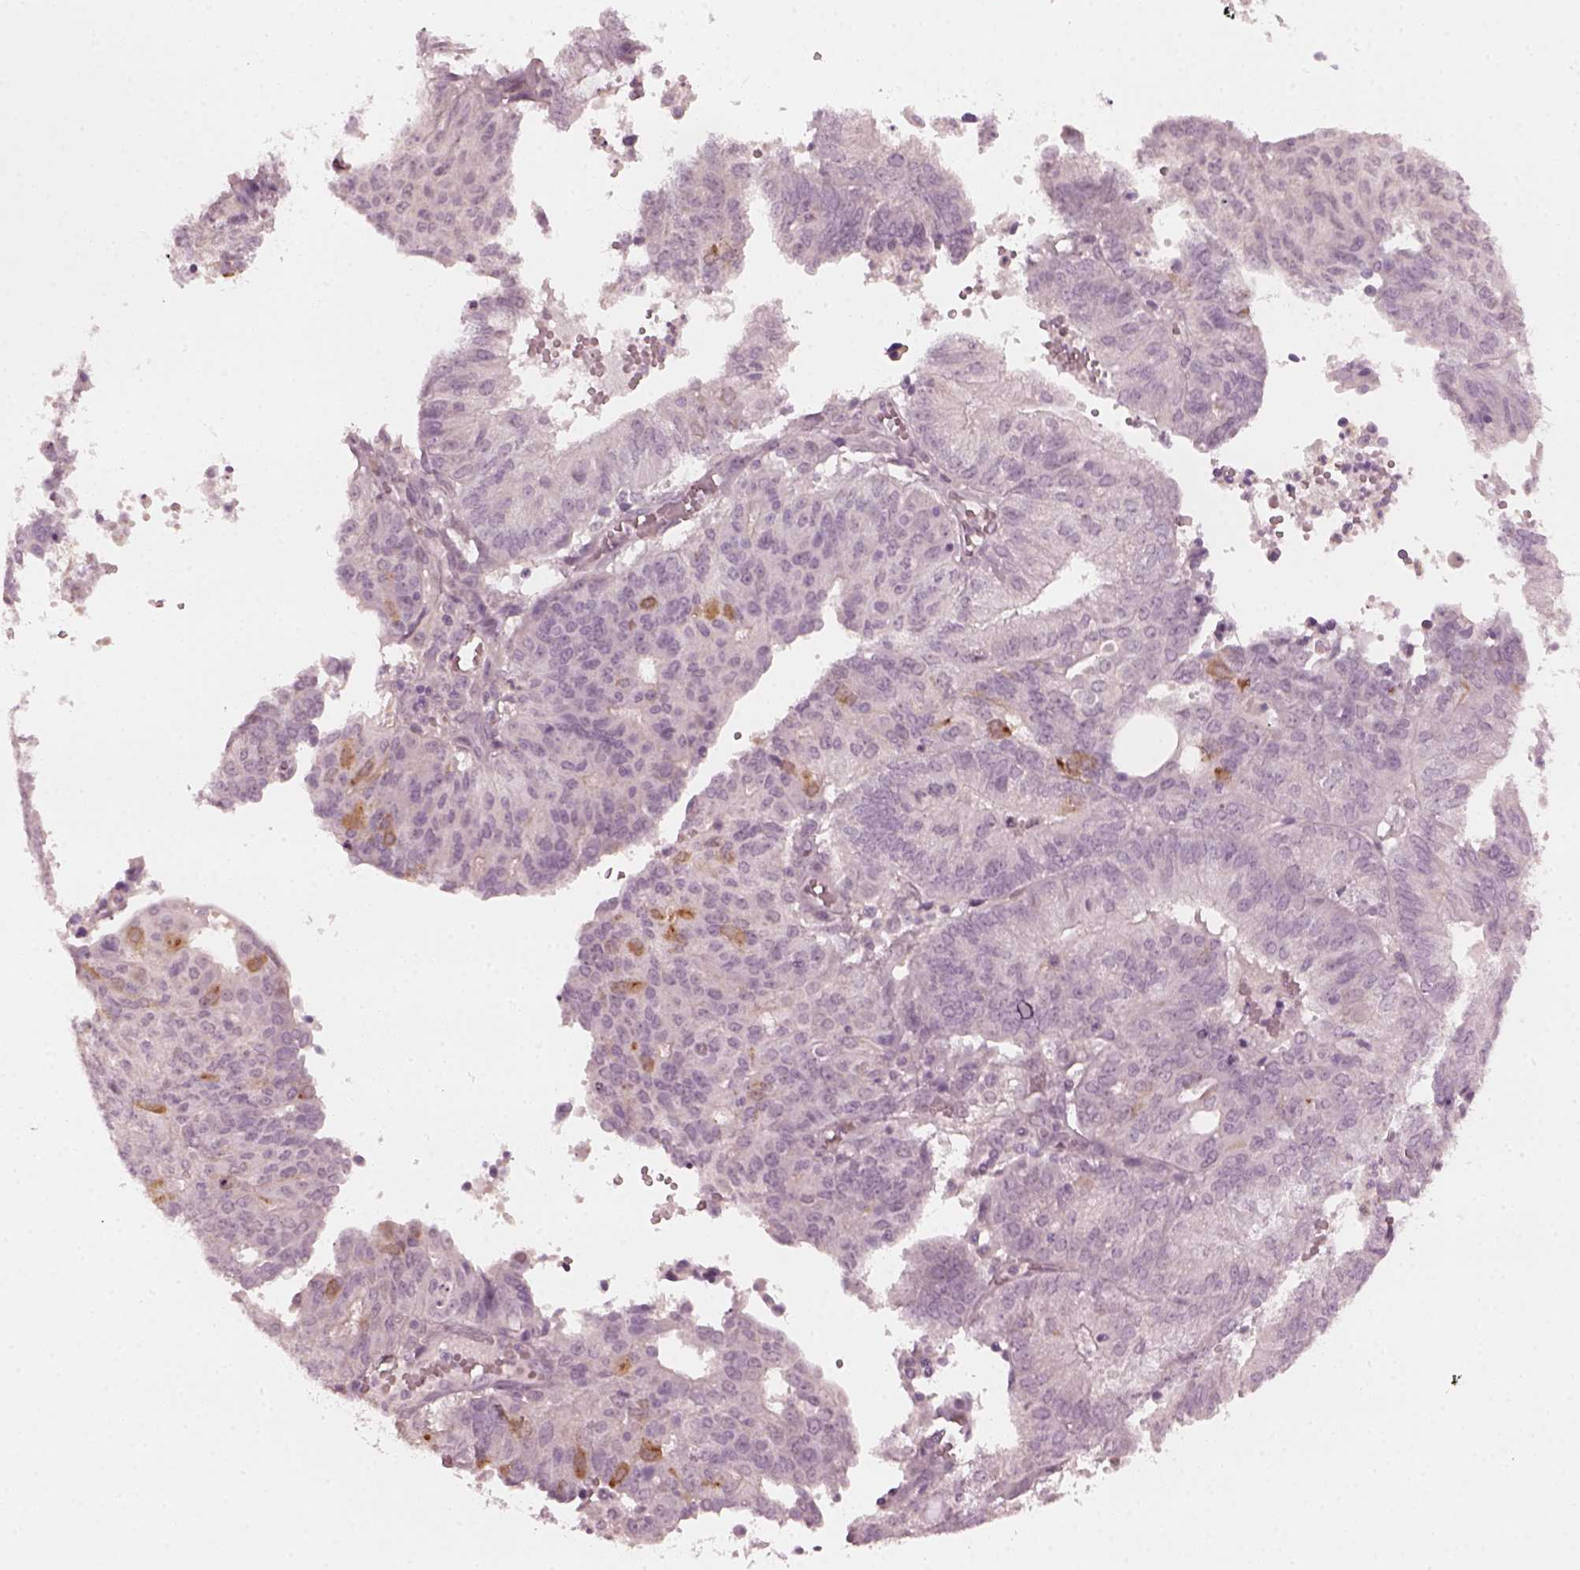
{"staining": {"intensity": "negative", "quantity": "none", "location": "none"}, "tissue": "endometrial cancer", "cell_type": "Tumor cells", "image_type": "cancer", "snomed": [{"axis": "morphology", "description": "Adenocarcinoma, NOS"}, {"axis": "topography", "description": "Endometrium"}], "caption": "Tumor cells show no significant staining in endometrial cancer.", "gene": "CCDC170", "patient": {"sex": "female", "age": 82}}